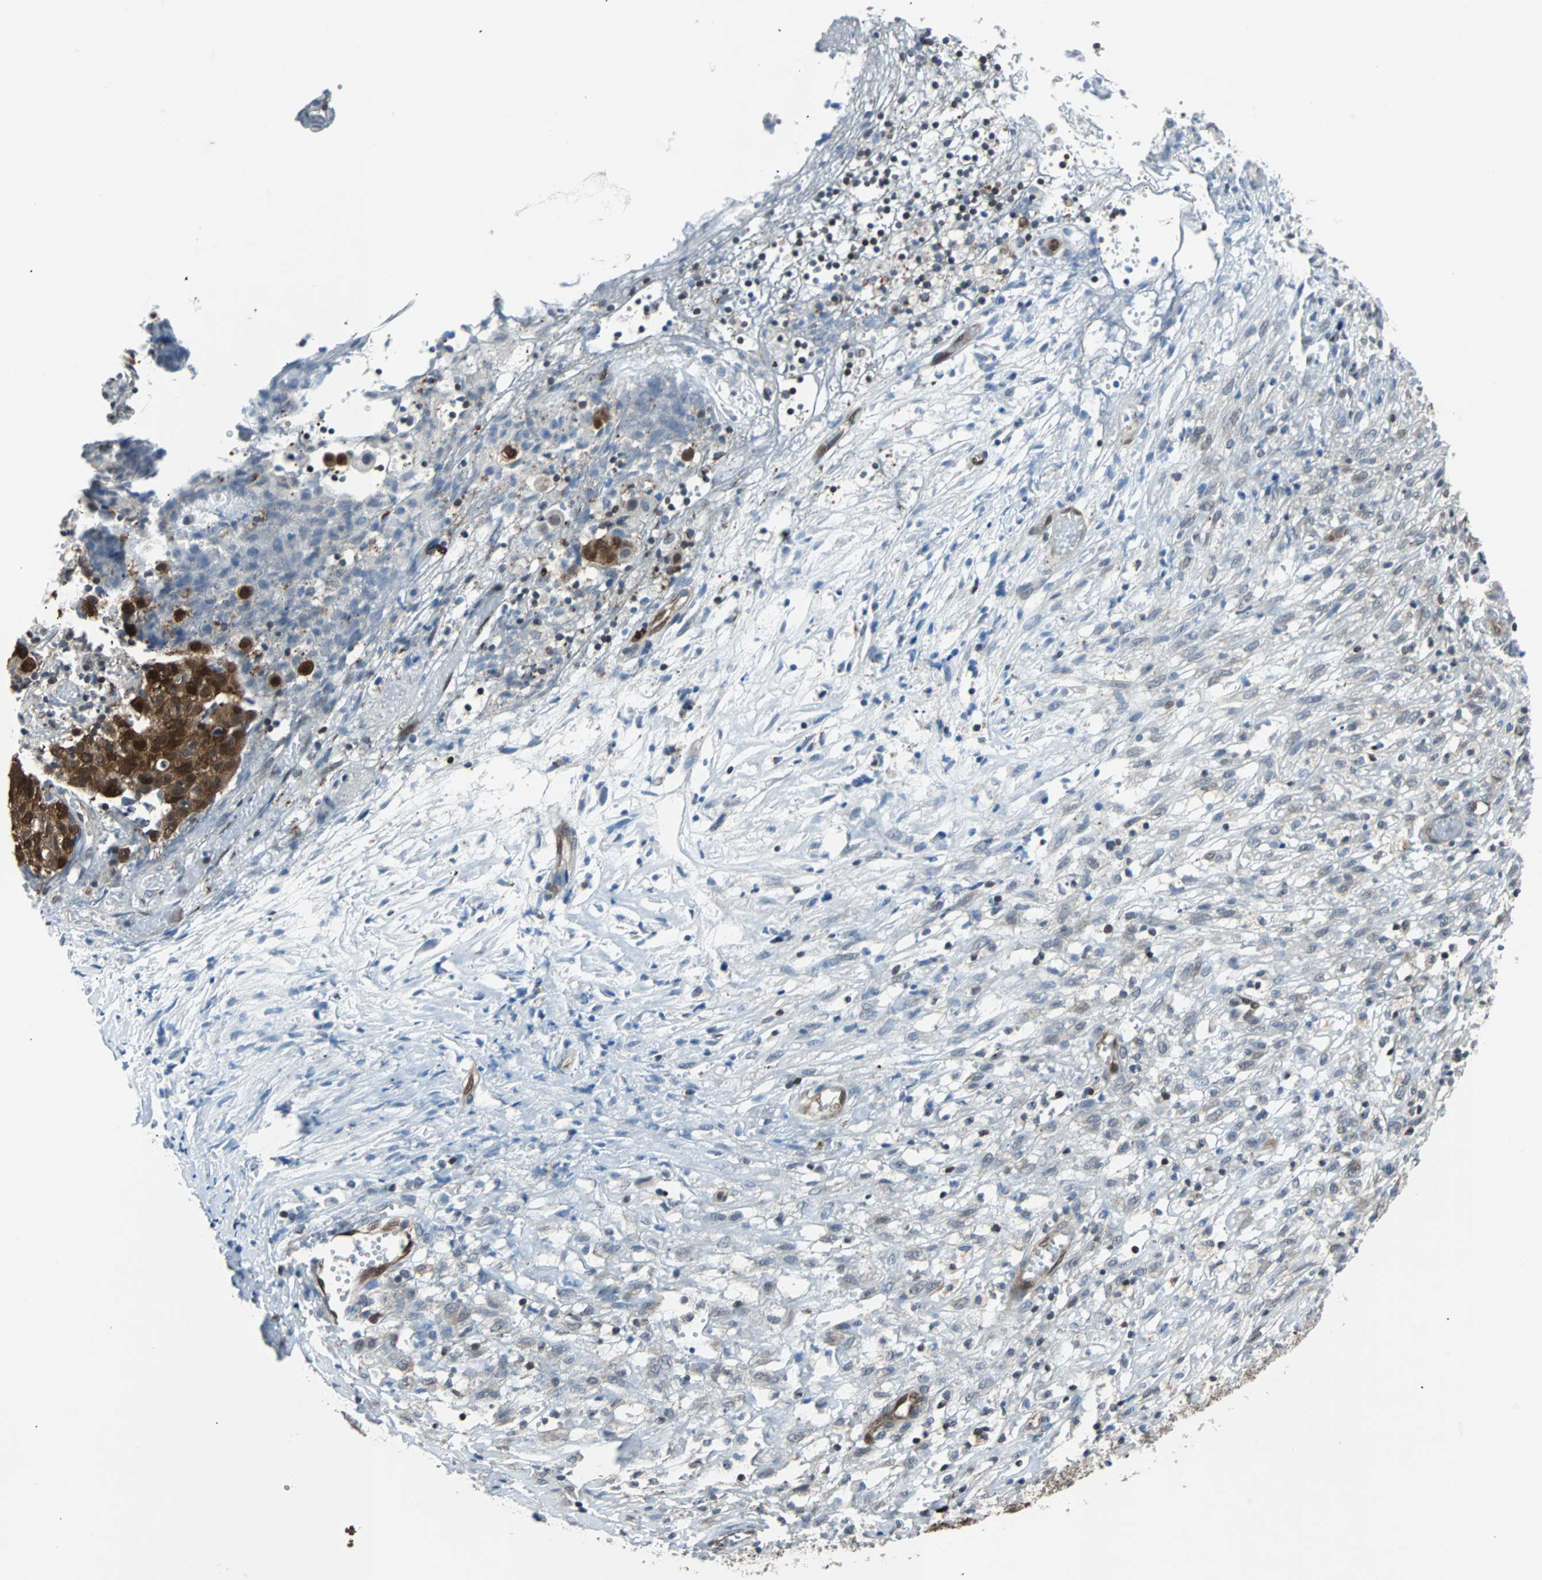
{"staining": {"intensity": "moderate", "quantity": ">75%", "location": "cytoplasmic/membranous,nuclear"}, "tissue": "ovarian cancer", "cell_type": "Tumor cells", "image_type": "cancer", "snomed": [{"axis": "morphology", "description": "Carcinoma, endometroid"}, {"axis": "topography", "description": "Ovary"}], "caption": "Immunohistochemistry (IHC) staining of endometroid carcinoma (ovarian), which displays medium levels of moderate cytoplasmic/membranous and nuclear staining in approximately >75% of tumor cells indicating moderate cytoplasmic/membranous and nuclear protein staining. The staining was performed using DAB (brown) for protein detection and nuclei were counterstained in hematoxylin (blue).", "gene": "MAP2K6", "patient": {"sex": "female", "age": 42}}